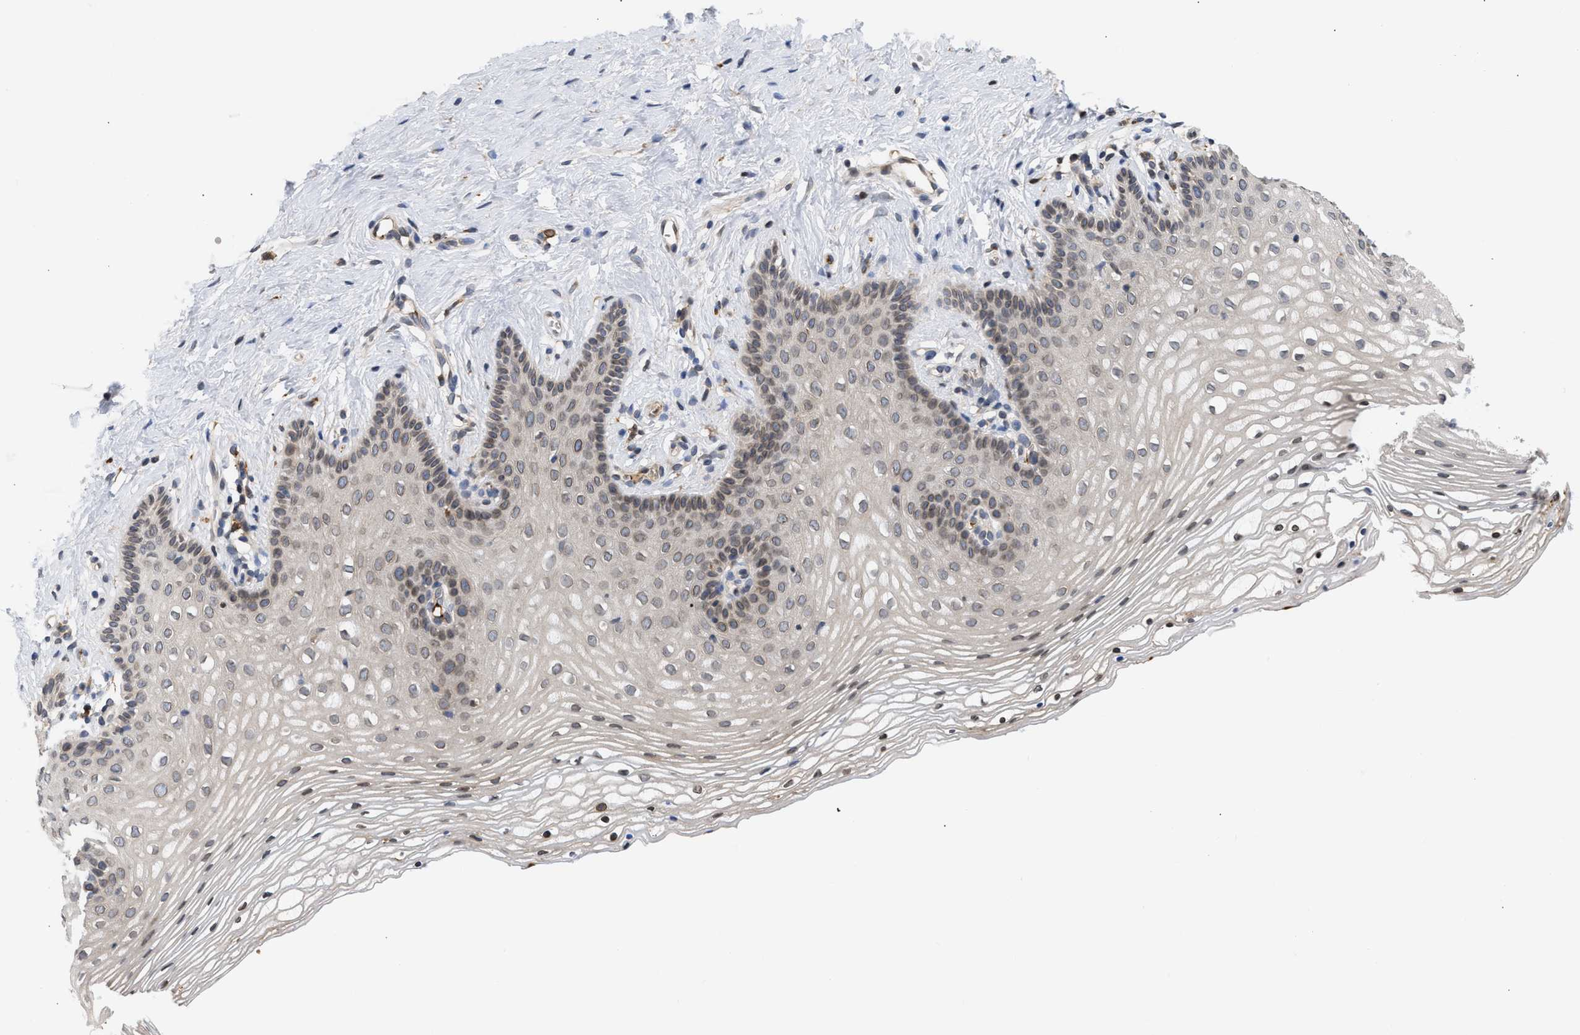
{"staining": {"intensity": "weak", "quantity": "<25%", "location": "cytoplasmic/membranous,nuclear"}, "tissue": "vagina", "cell_type": "Squamous epithelial cells", "image_type": "normal", "snomed": [{"axis": "morphology", "description": "Normal tissue, NOS"}, {"axis": "topography", "description": "Vagina"}], "caption": "Protein analysis of normal vagina shows no significant expression in squamous epithelial cells. The staining was performed using DAB to visualize the protein expression in brown, while the nuclei were stained in blue with hematoxylin (Magnification: 20x).", "gene": "NUP62", "patient": {"sex": "female", "age": 32}}